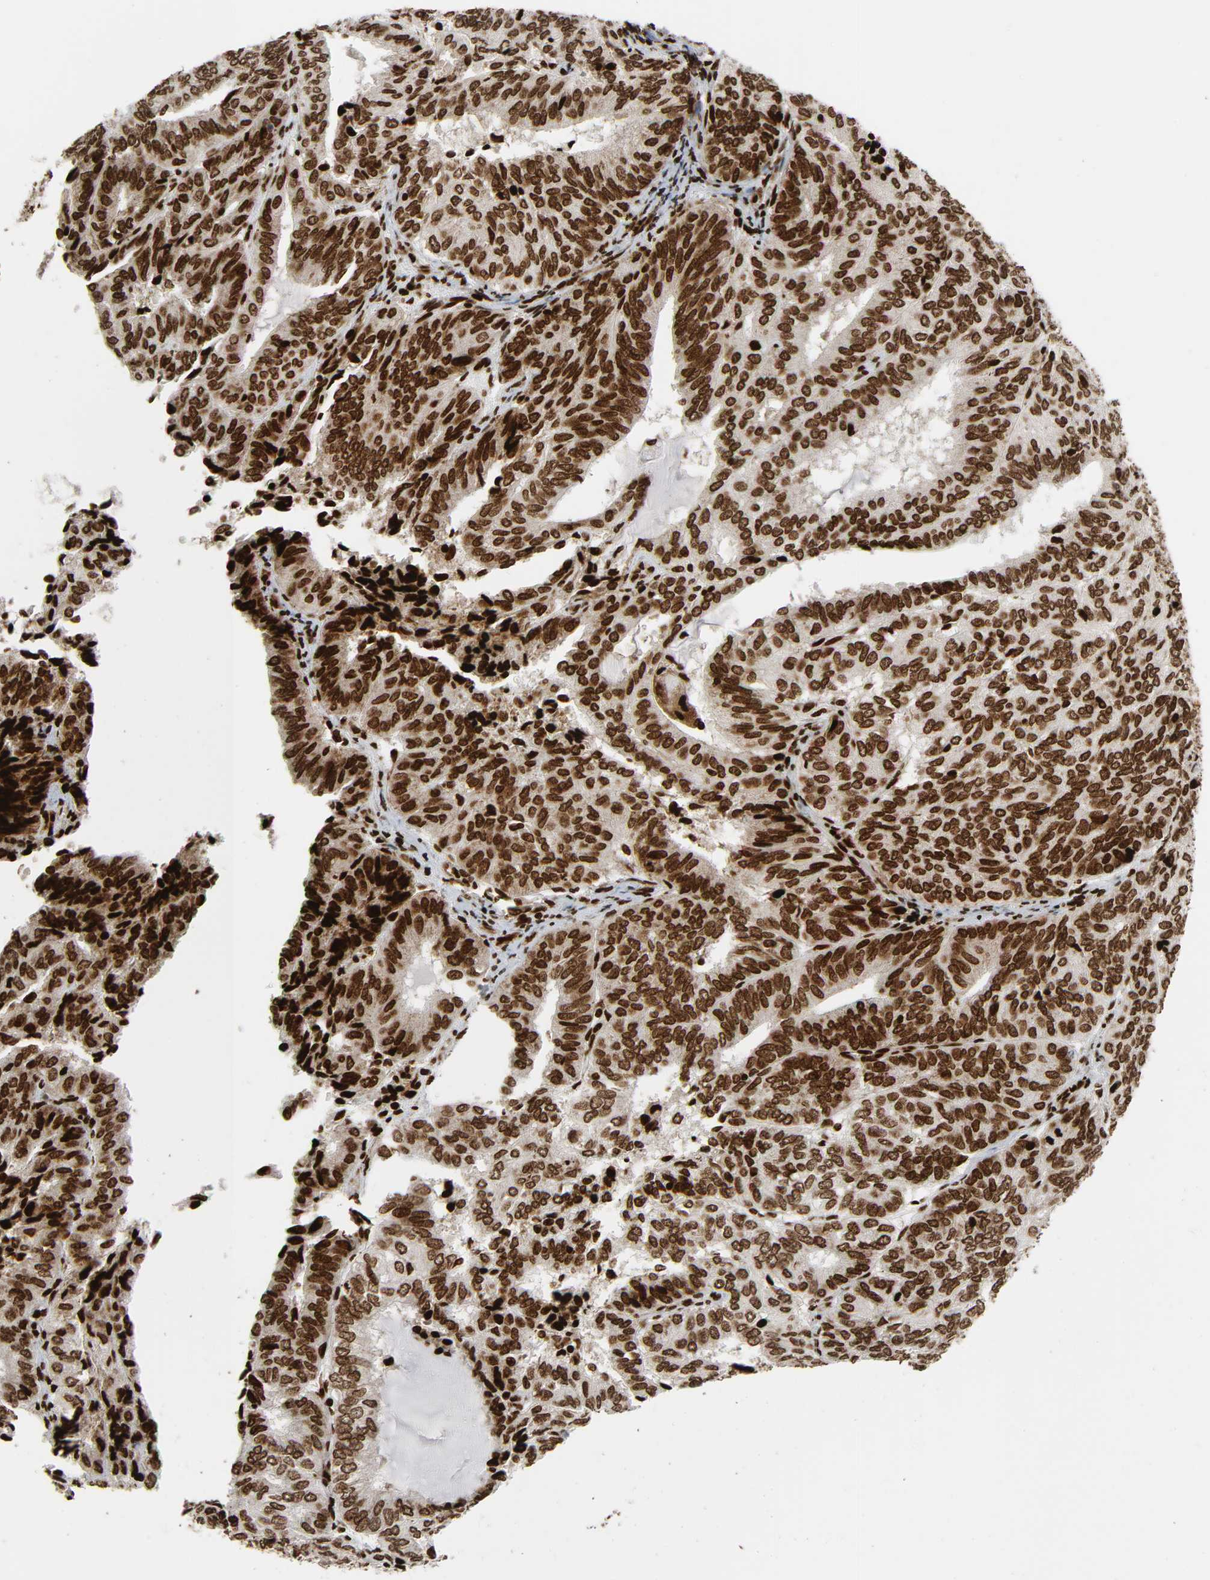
{"staining": {"intensity": "moderate", "quantity": ">75%", "location": "nuclear"}, "tissue": "endometrial cancer", "cell_type": "Tumor cells", "image_type": "cancer", "snomed": [{"axis": "morphology", "description": "Adenocarcinoma, NOS"}, {"axis": "topography", "description": "Uterus"}], "caption": "This is a histology image of IHC staining of endometrial cancer, which shows moderate staining in the nuclear of tumor cells.", "gene": "RXRA", "patient": {"sex": "female", "age": 60}}